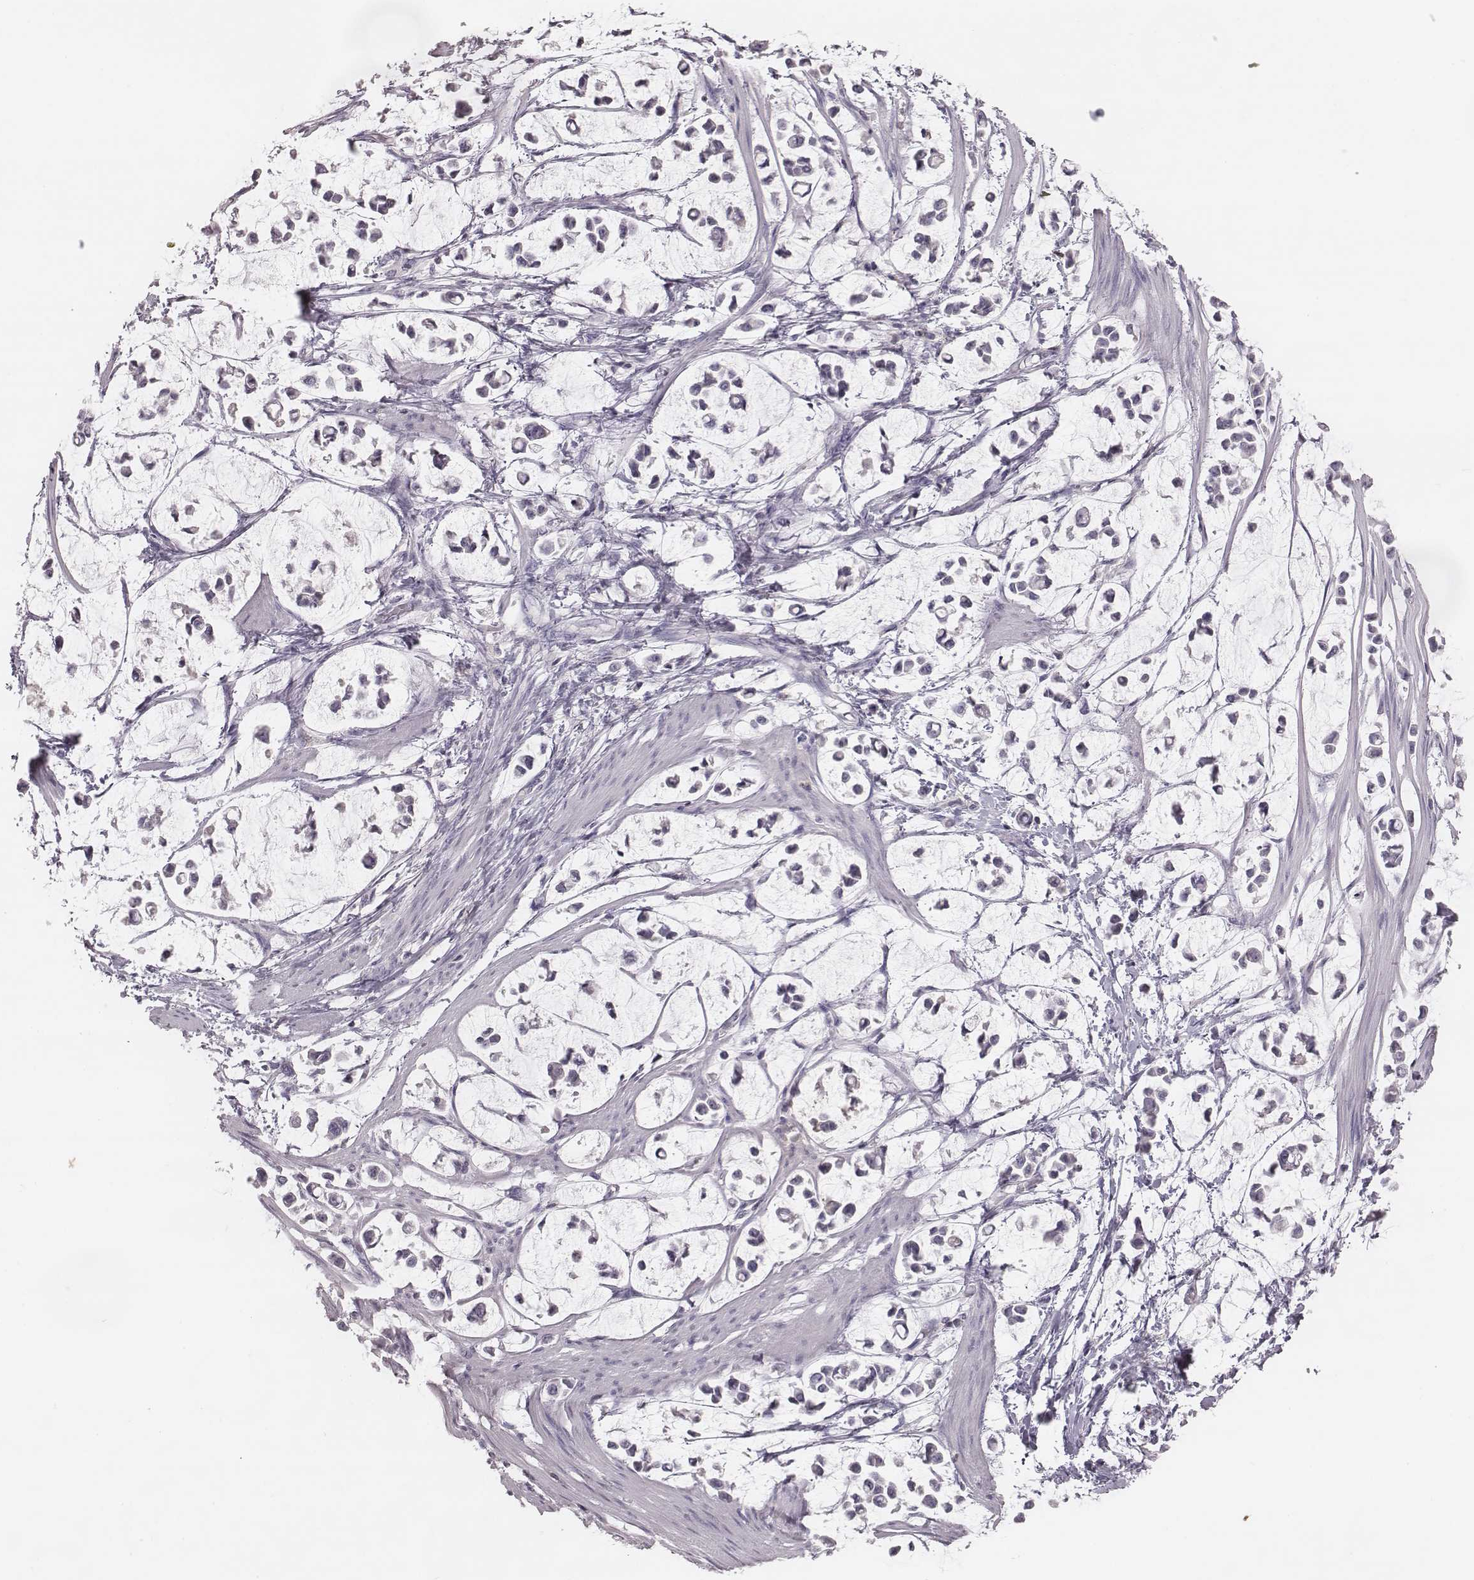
{"staining": {"intensity": "negative", "quantity": "none", "location": "none"}, "tissue": "stomach cancer", "cell_type": "Tumor cells", "image_type": "cancer", "snomed": [{"axis": "morphology", "description": "Adenocarcinoma, NOS"}, {"axis": "topography", "description": "Stomach"}], "caption": "IHC of human stomach cancer shows no staining in tumor cells. (DAB immunohistochemistry visualized using brightfield microscopy, high magnification).", "gene": "PDCD1", "patient": {"sex": "male", "age": 82}}